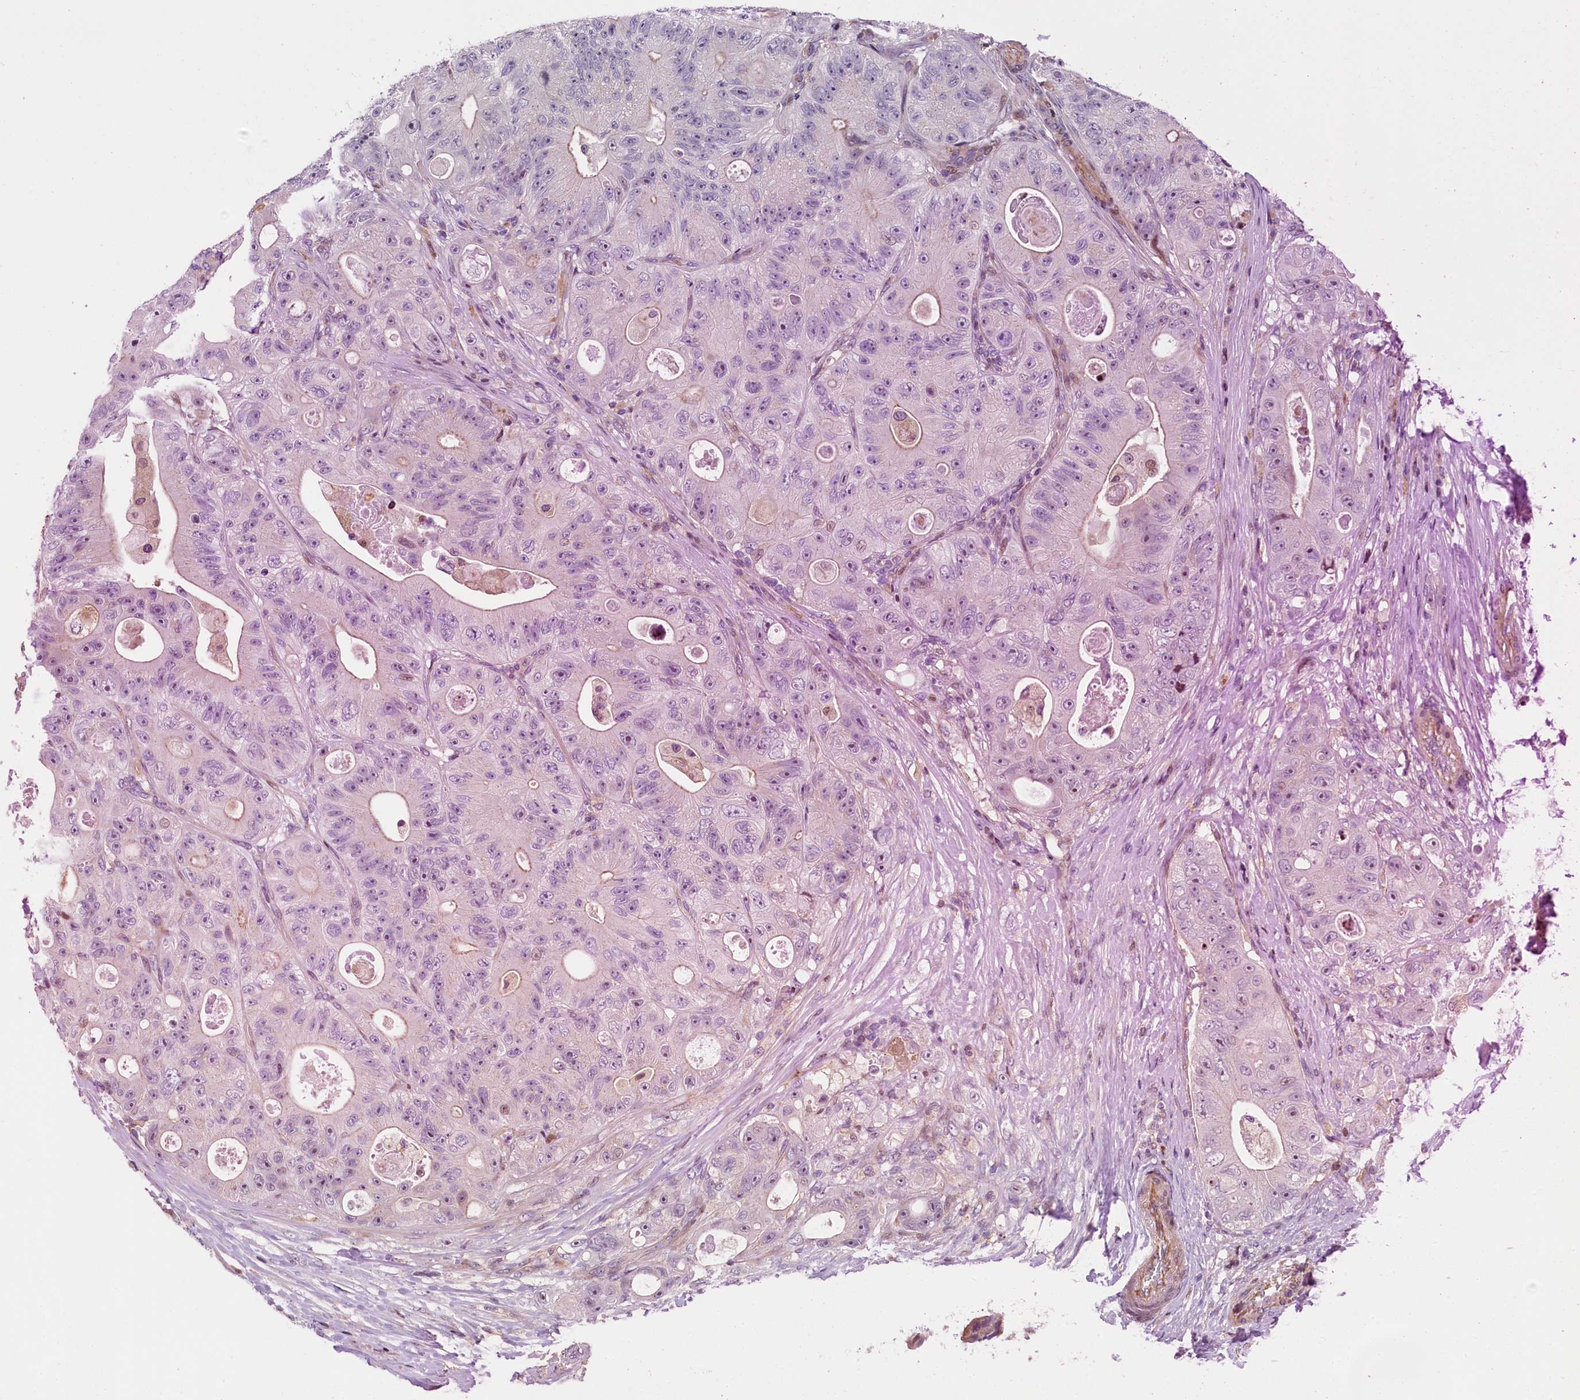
{"staining": {"intensity": "negative", "quantity": "none", "location": "none"}, "tissue": "colorectal cancer", "cell_type": "Tumor cells", "image_type": "cancer", "snomed": [{"axis": "morphology", "description": "Adenocarcinoma, NOS"}, {"axis": "topography", "description": "Colon"}], "caption": "There is no significant staining in tumor cells of colorectal cancer.", "gene": "TGDS", "patient": {"sex": "female", "age": 46}}